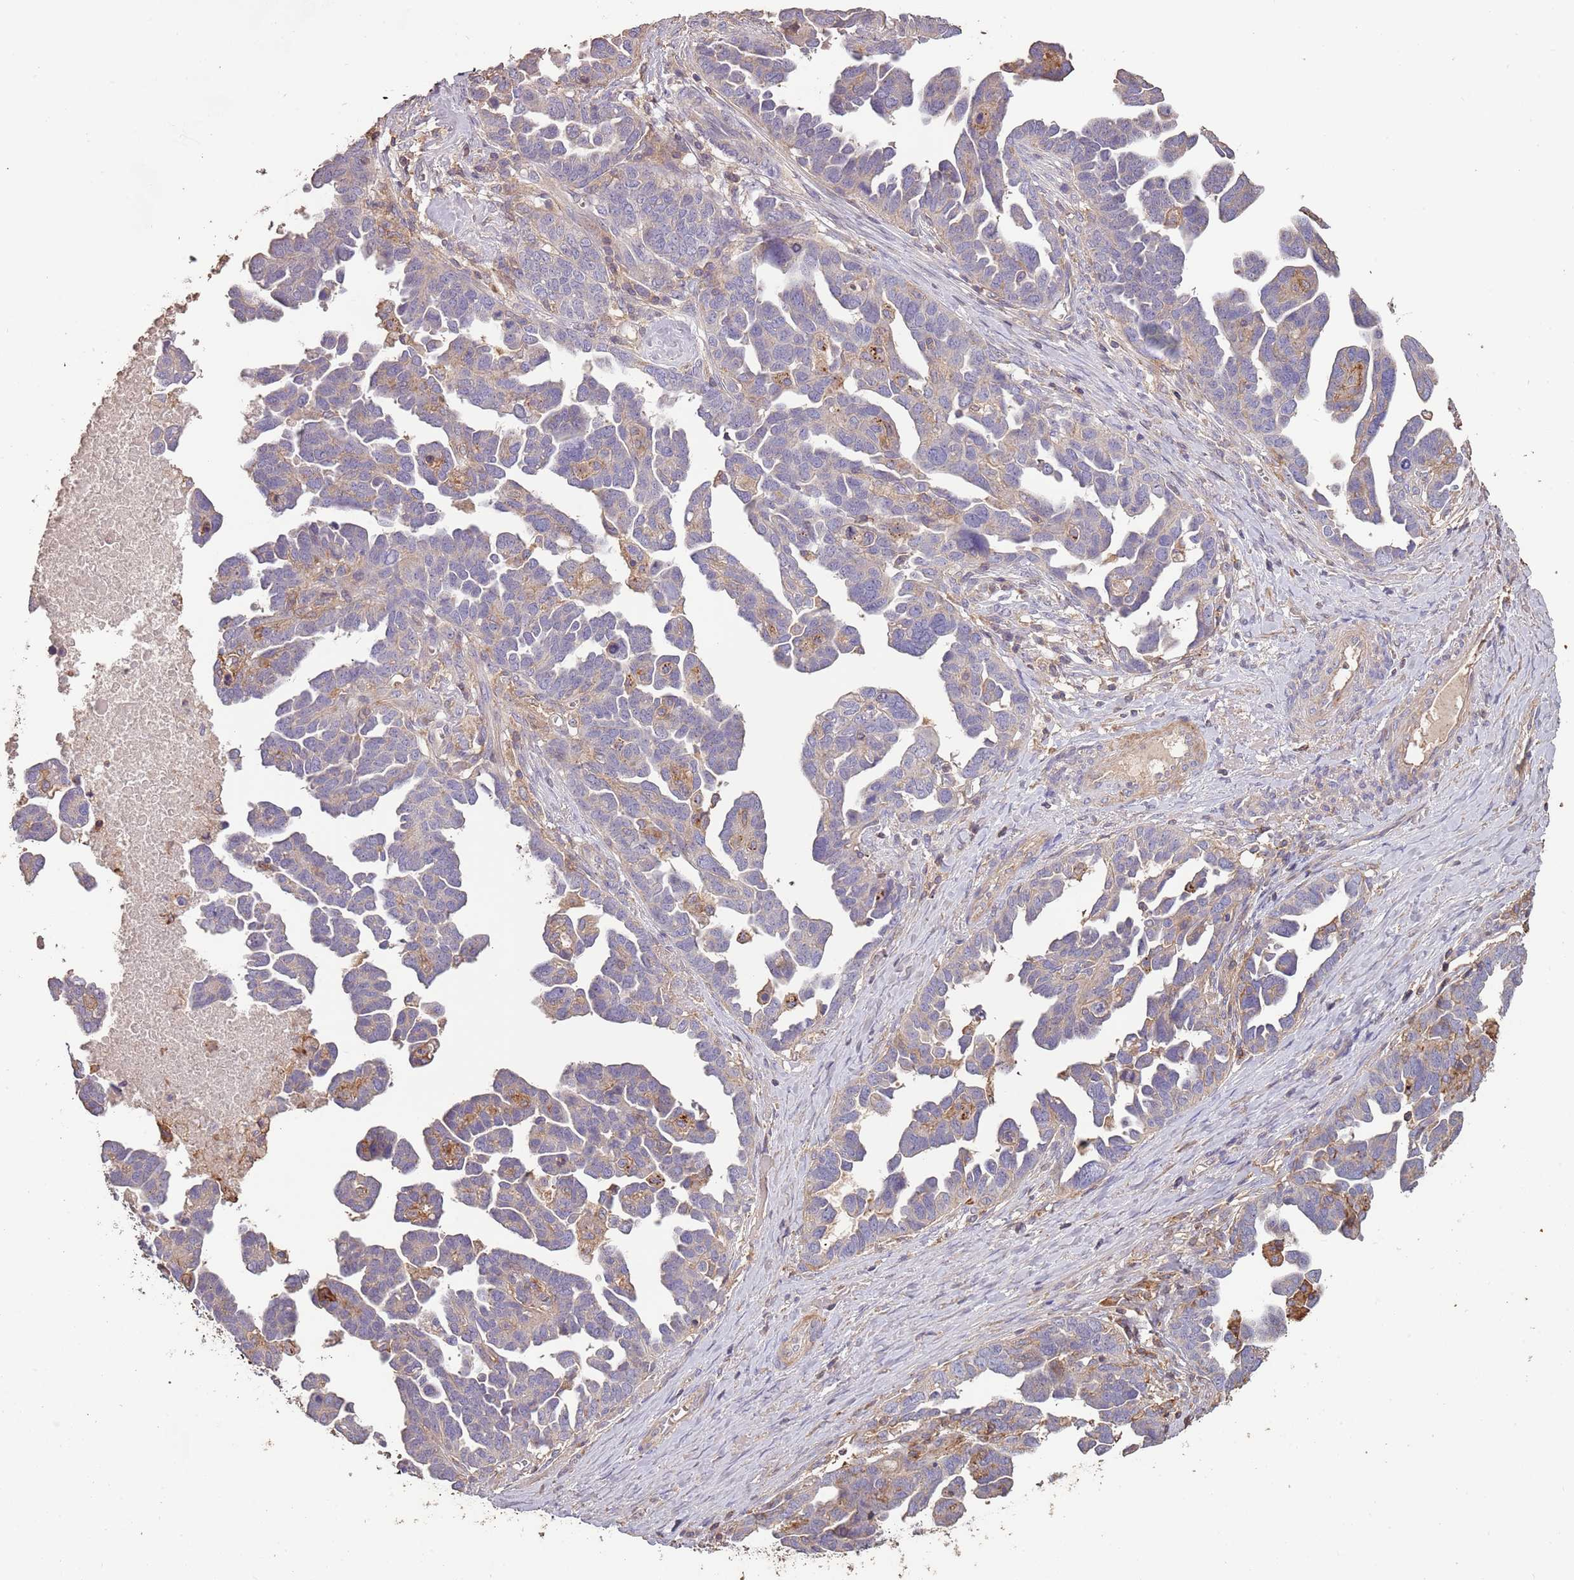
{"staining": {"intensity": "negative", "quantity": "none", "location": "none"}, "tissue": "ovarian cancer", "cell_type": "Tumor cells", "image_type": "cancer", "snomed": [{"axis": "morphology", "description": "Cystadenocarcinoma, serous, NOS"}, {"axis": "topography", "description": "Ovary"}], "caption": "A high-resolution histopathology image shows IHC staining of ovarian serous cystadenocarcinoma, which demonstrates no significant staining in tumor cells.", "gene": "FECH", "patient": {"sex": "female", "age": 54}}